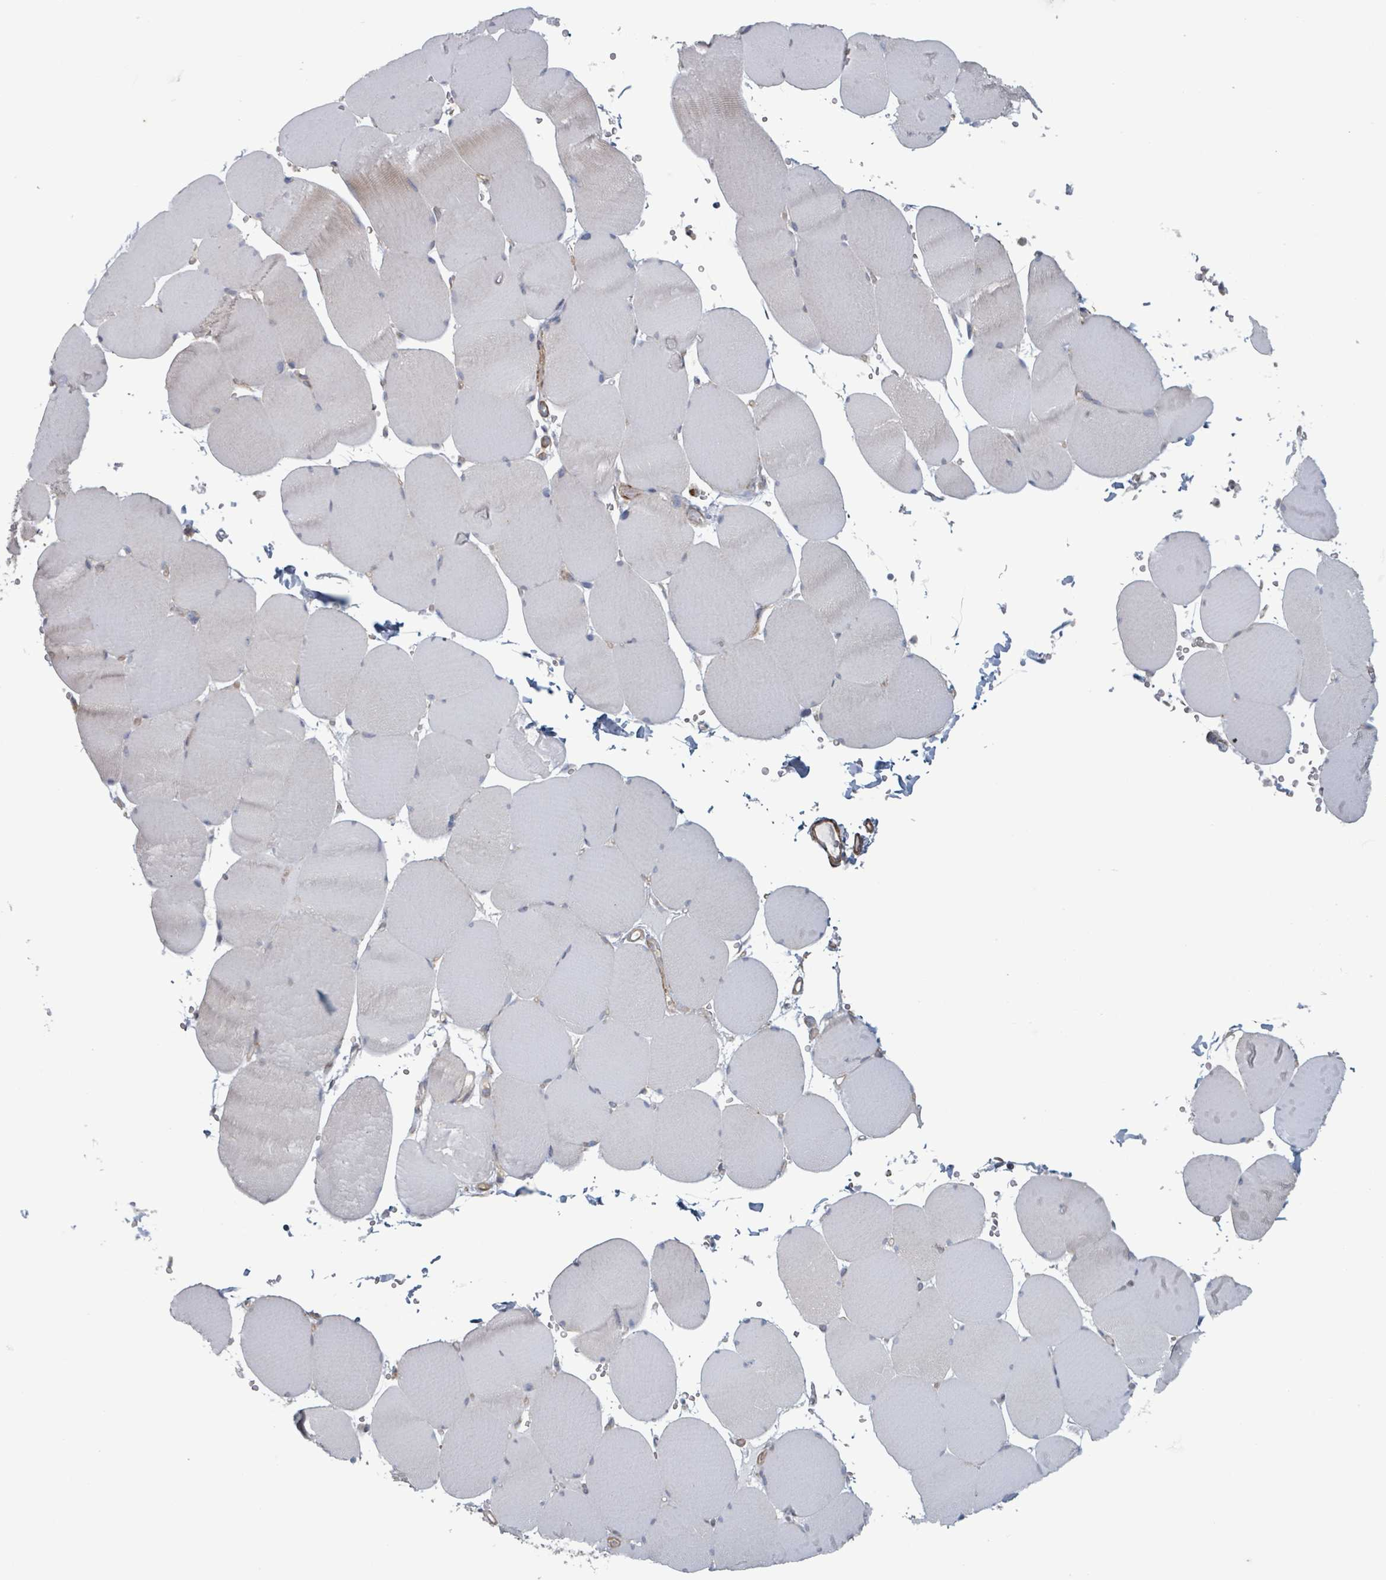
{"staining": {"intensity": "weak", "quantity": "<25%", "location": "cytoplasmic/membranous"}, "tissue": "skeletal muscle", "cell_type": "Myocytes", "image_type": "normal", "snomed": [{"axis": "morphology", "description": "Normal tissue, NOS"}, {"axis": "topography", "description": "Skeletal muscle"}, {"axis": "topography", "description": "Head-Neck"}], "caption": "An IHC micrograph of benign skeletal muscle is shown. There is no staining in myocytes of skeletal muscle. (DAB immunohistochemistry (IHC) visualized using brightfield microscopy, high magnification).", "gene": "ADCK1", "patient": {"sex": "male", "age": 66}}